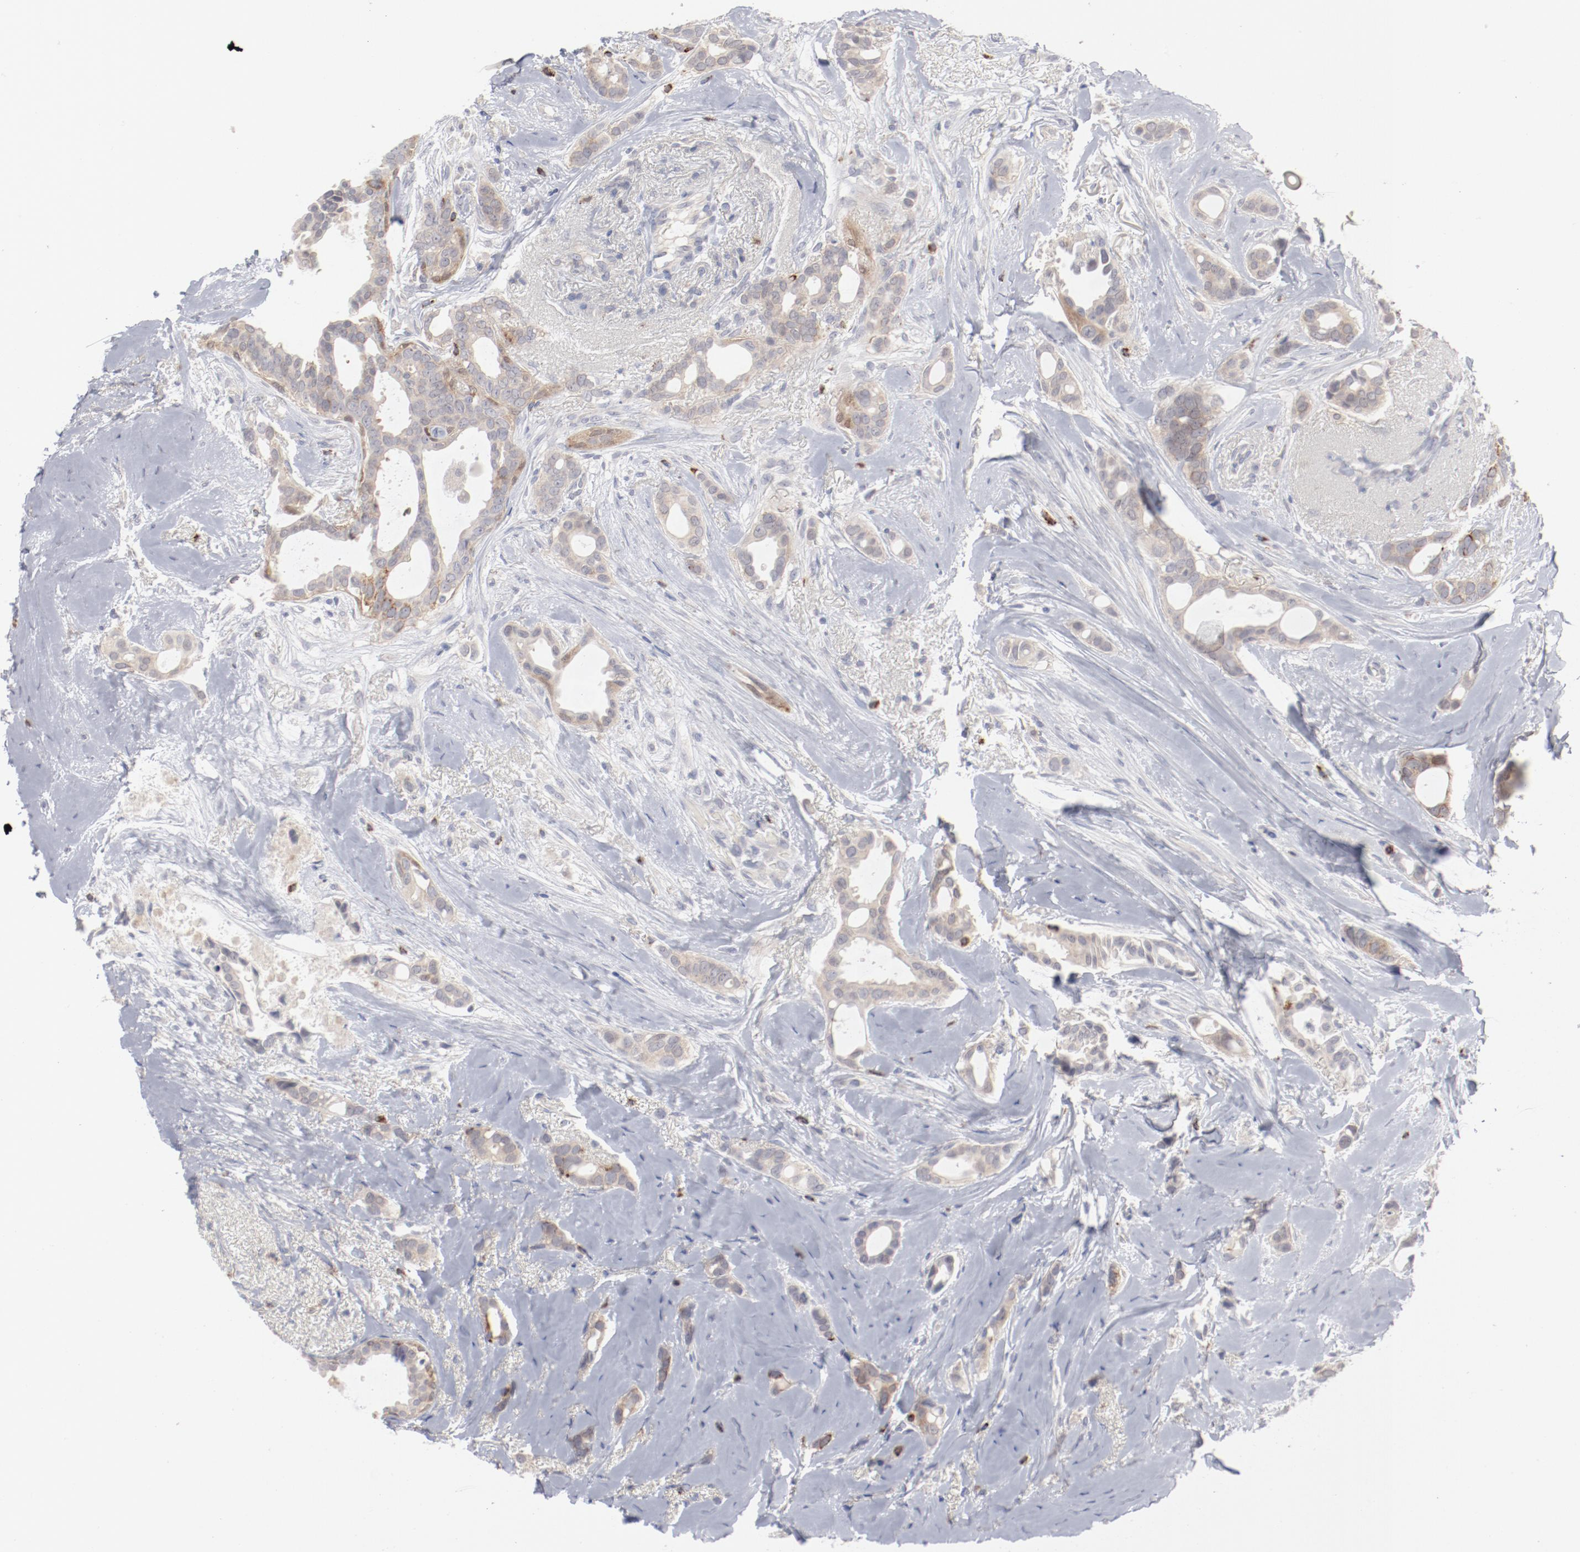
{"staining": {"intensity": "weak", "quantity": "25%-75%", "location": "cytoplasmic/membranous"}, "tissue": "breast cancer", "cell_type": "Tumor cells", "image_type": "cancer", "snomed": [{"axis": "morphology", "description": "Duct carcinoma"}, {"axis": "topography", "description": "Breast"}], "caption": "IHC of human infiltrating ductal carcinoma (breast) displays low levels of weak cytoplasmic/membranous positivity in about 25%-75% of tumor cells.", "gene": "SH3BGR", "patient": {"sex": "female", "age": 54}}